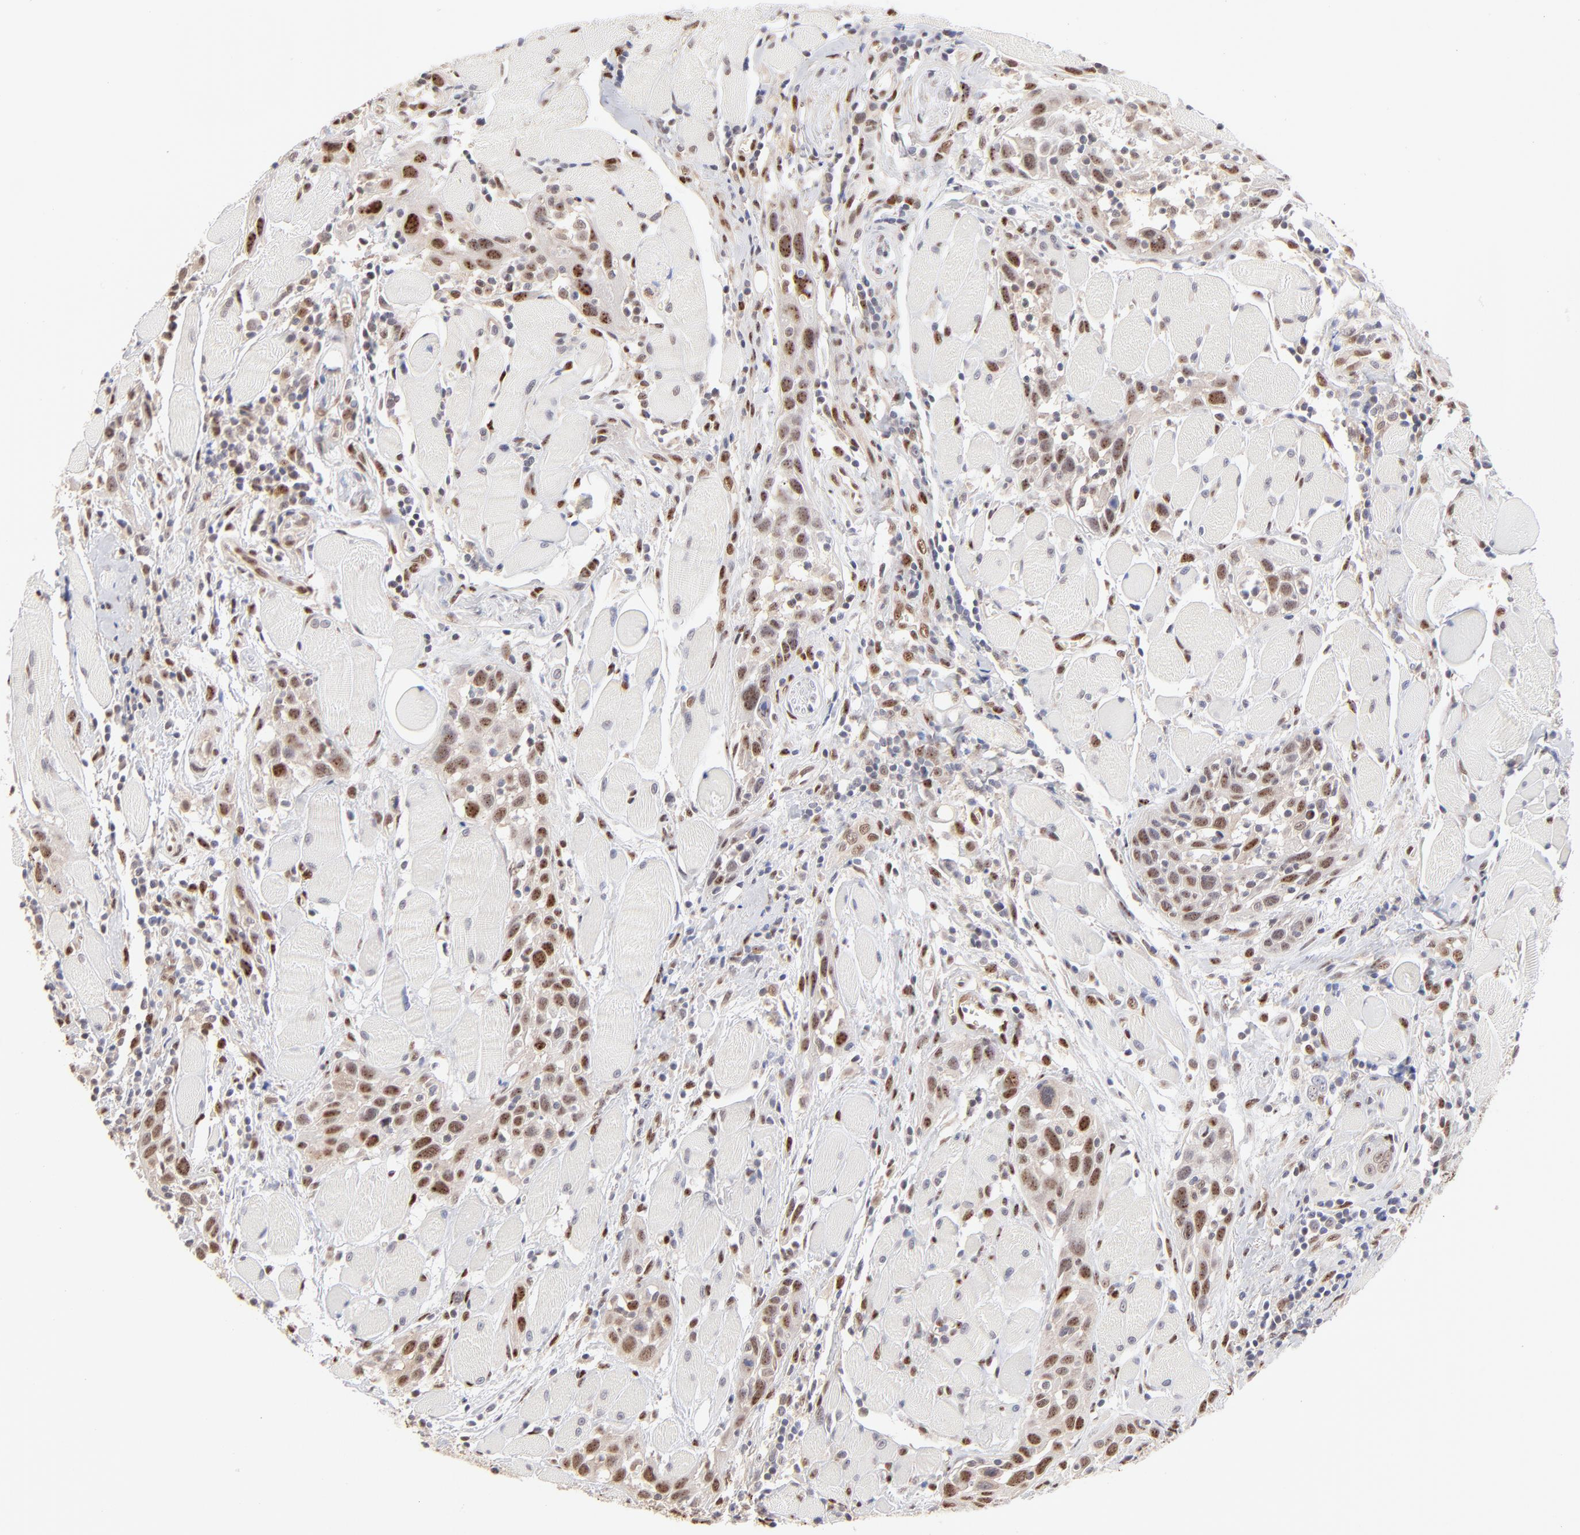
{"staining": {"intensity": "strong", "quantity": ">75%", "location": "nuclear"}, "tissue": "head and neck cancer", "cell_type": "Tumor cells", "image_type": "cancer", "snomed": [{"axis": "morphology", "description": "Squamous cell carcinoma, NOS"}, {"axis": "topography", "description": "Oral tissue"}, {"axis": "topography", "description": "Head-Neck"}], "caption": "The photomicrograph exhibits staining of head and neck squamous cell carcinoma, revealing strong nuclear protein staining (brown color) within tumor cells.", "gene": "STAT3", "patient": {"sex": "female", "age": 50}}